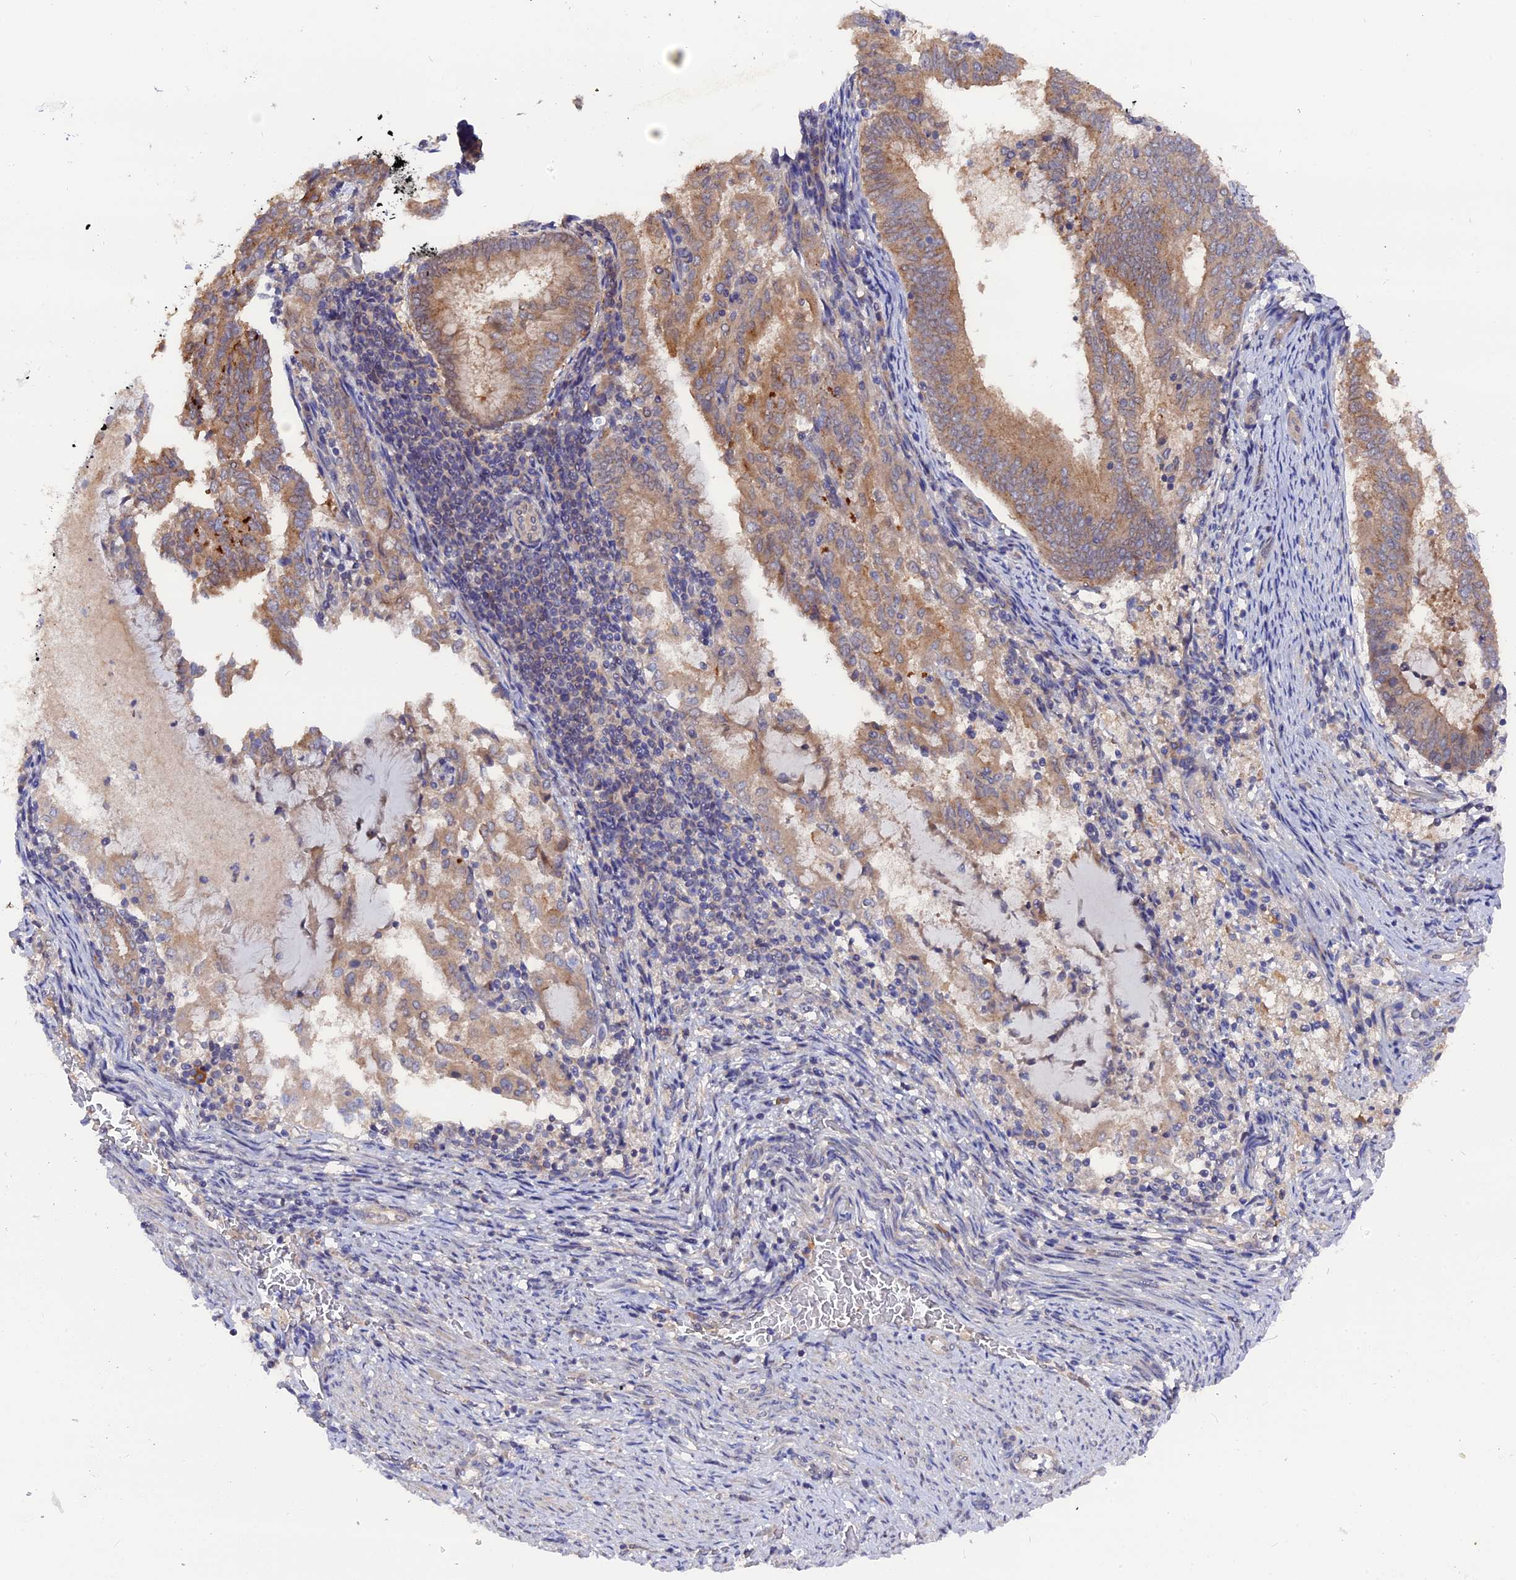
{"staining": {"intensity": "moderate", "quantity": ">75%", "location": "cytoplasmic/membranous"}, "tissue": "endometrial cancer", "cell_type": "Tumor cells", "image_type": "cancer", "snomed": [{"axis": "morphology", "description": "Adenocarcinoma, NOS"}, {"axis": "topography", "description": "Endometrium"}], "caption": "Immunohistochemical staining of human endometrial cancer exhibits medium levels of moderate cytoplasmic/membranous staining in approximately >75% of tumor cells.", "gene": "ZCCHC2", "patient": {"sex": "female", "age": 80}}